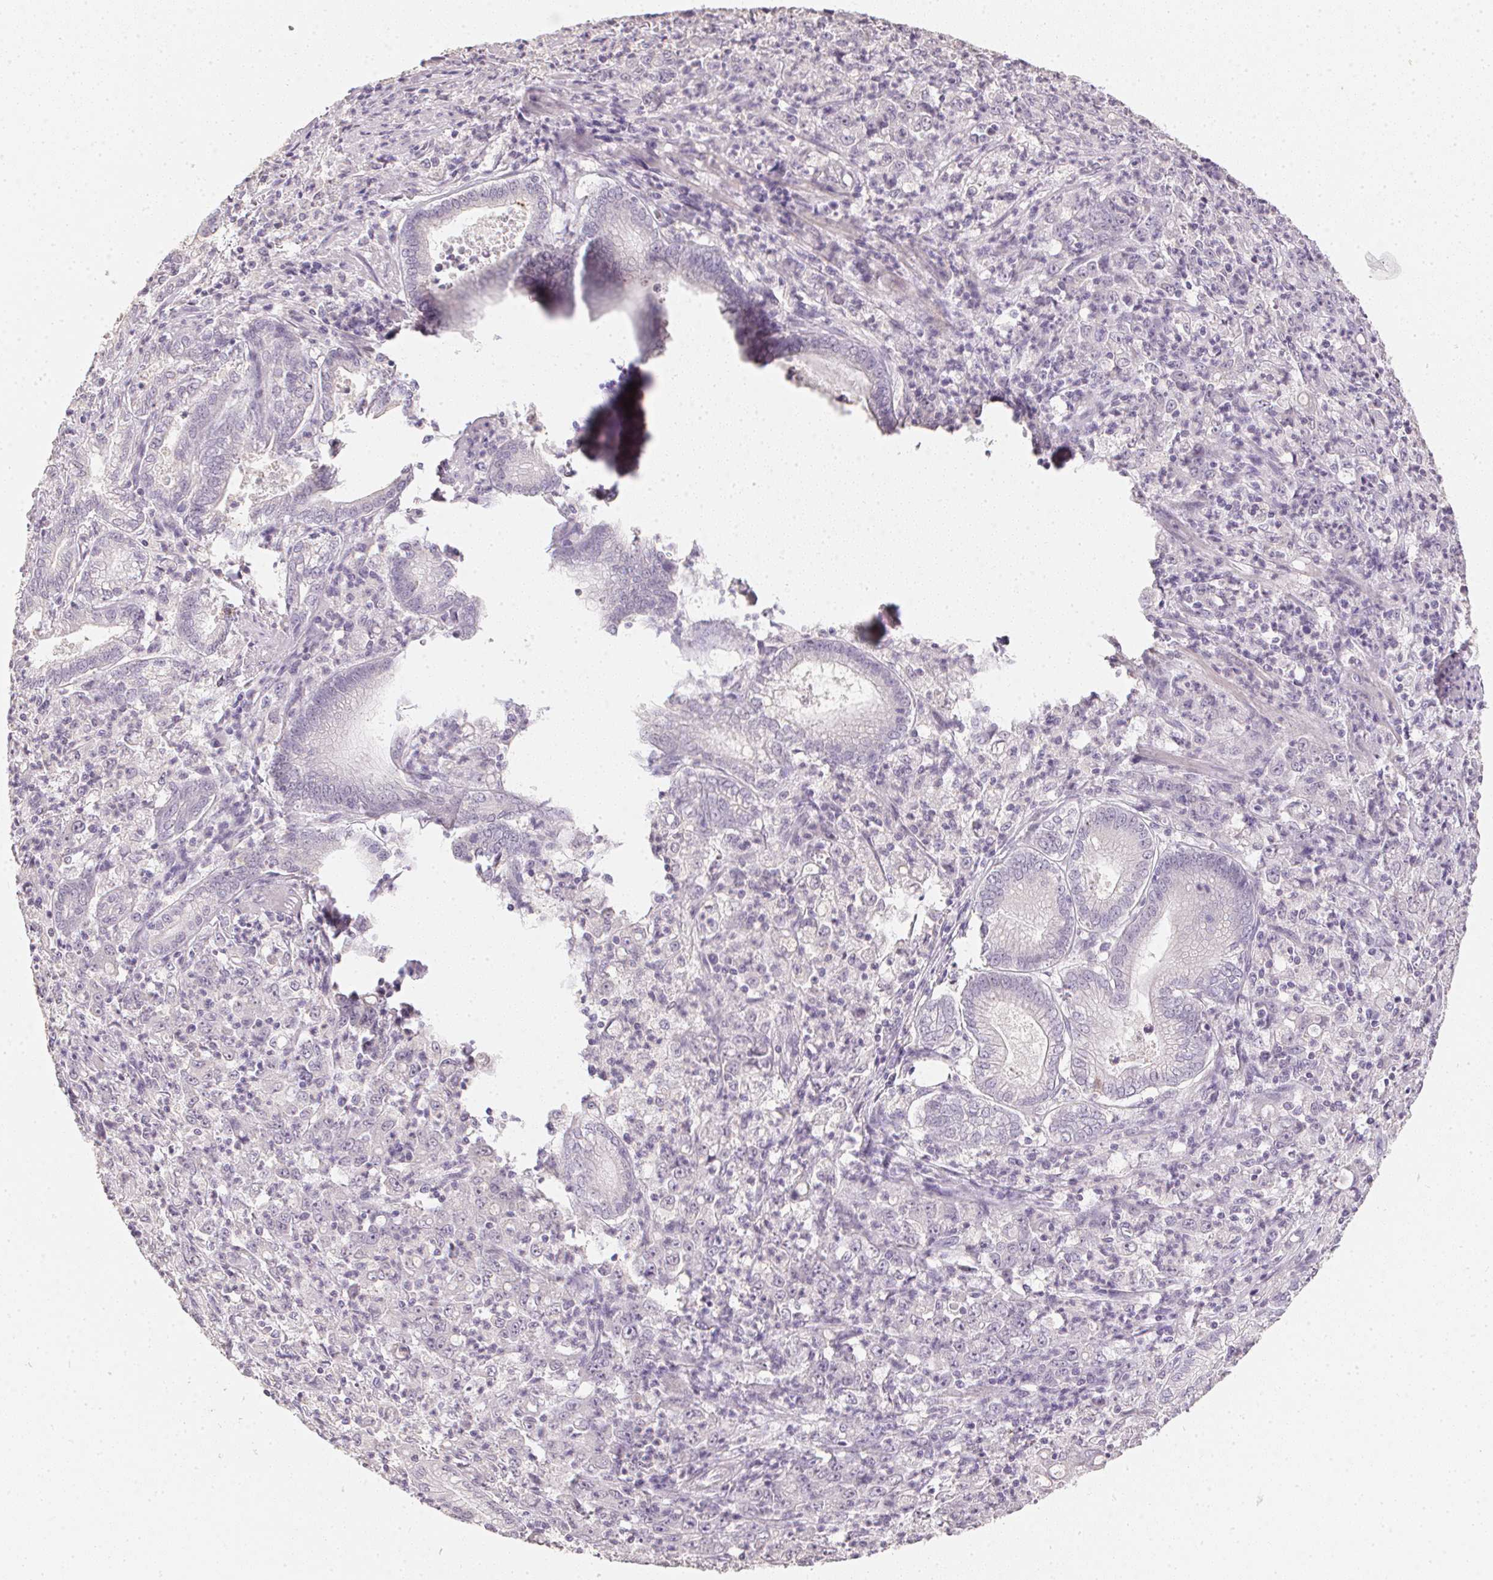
{"staining": {"intensity": "negative", "quantity": "none", "location": "none"}, "tissue": "stomach cancer", "cell_type": "Tumor cells", "image_type": "cancer", "snomed": [{"axis": "morphology", "description": "Adenocarcinoma, NOS"}, {"axis": "topography", "description": "Stomach, lower"}], "caption": "Tumor cells are negative for brown protein staining in stomach cancer.", "gene": "PPY", "patient": {"sex": "female", "age": 71}}